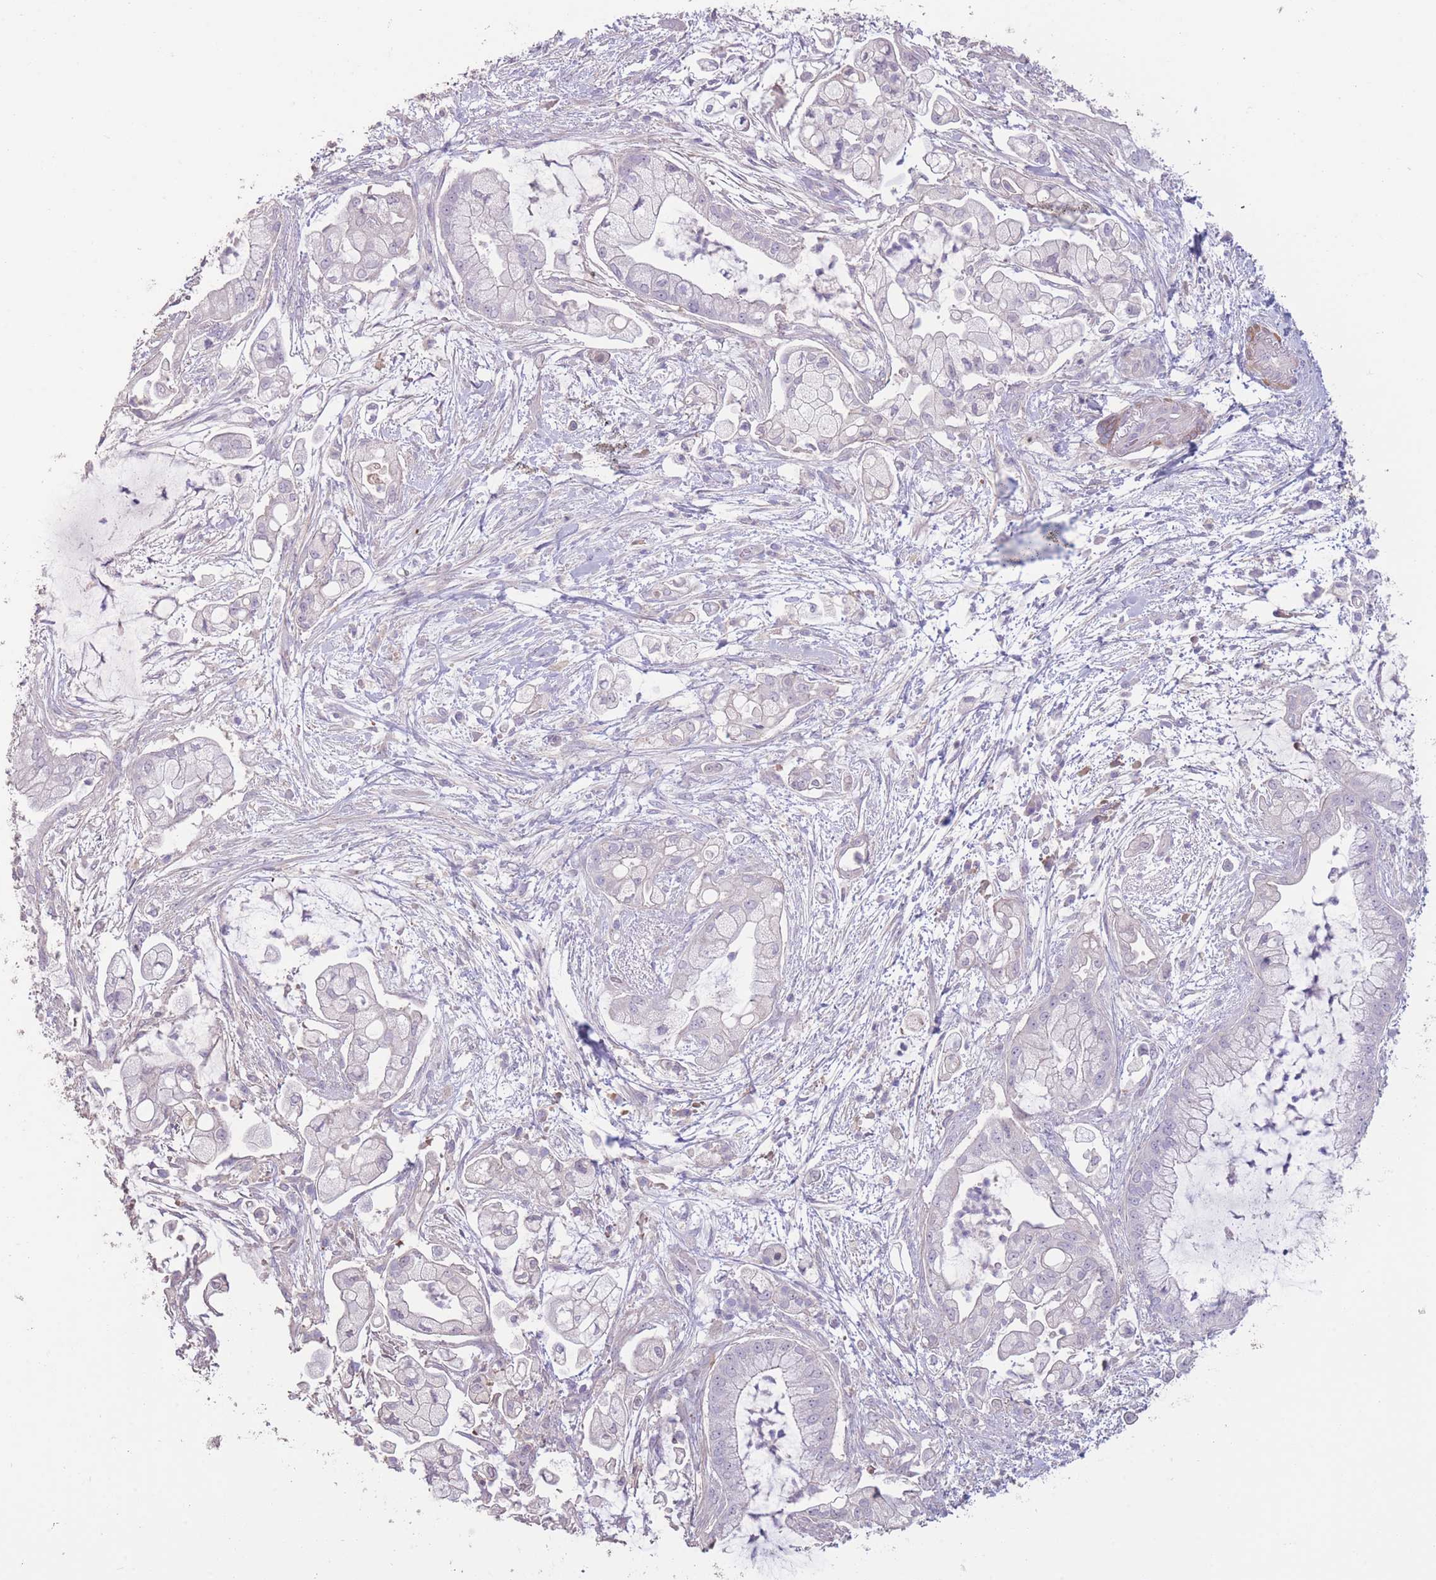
{"staining": {"intensity": "negative", "quantity": "none", "location": "none"}, "tissue": "pancreatic cancer", "cell_type": "Tumor cells", "image_type": "cancer", "snomed": [{"axis": "morphology", "description": "Adenocarcinoma, NOS"}, {"axis": "topography", "description": "Pancreas"}], "caption": "The immunohistochemistry histopathology image has no significant staining in tumor cells of adenocarcinoma (pancreatic) tissue.", "gene": "RSPH10B", "patient": {"sex": "female", "age": 69}}